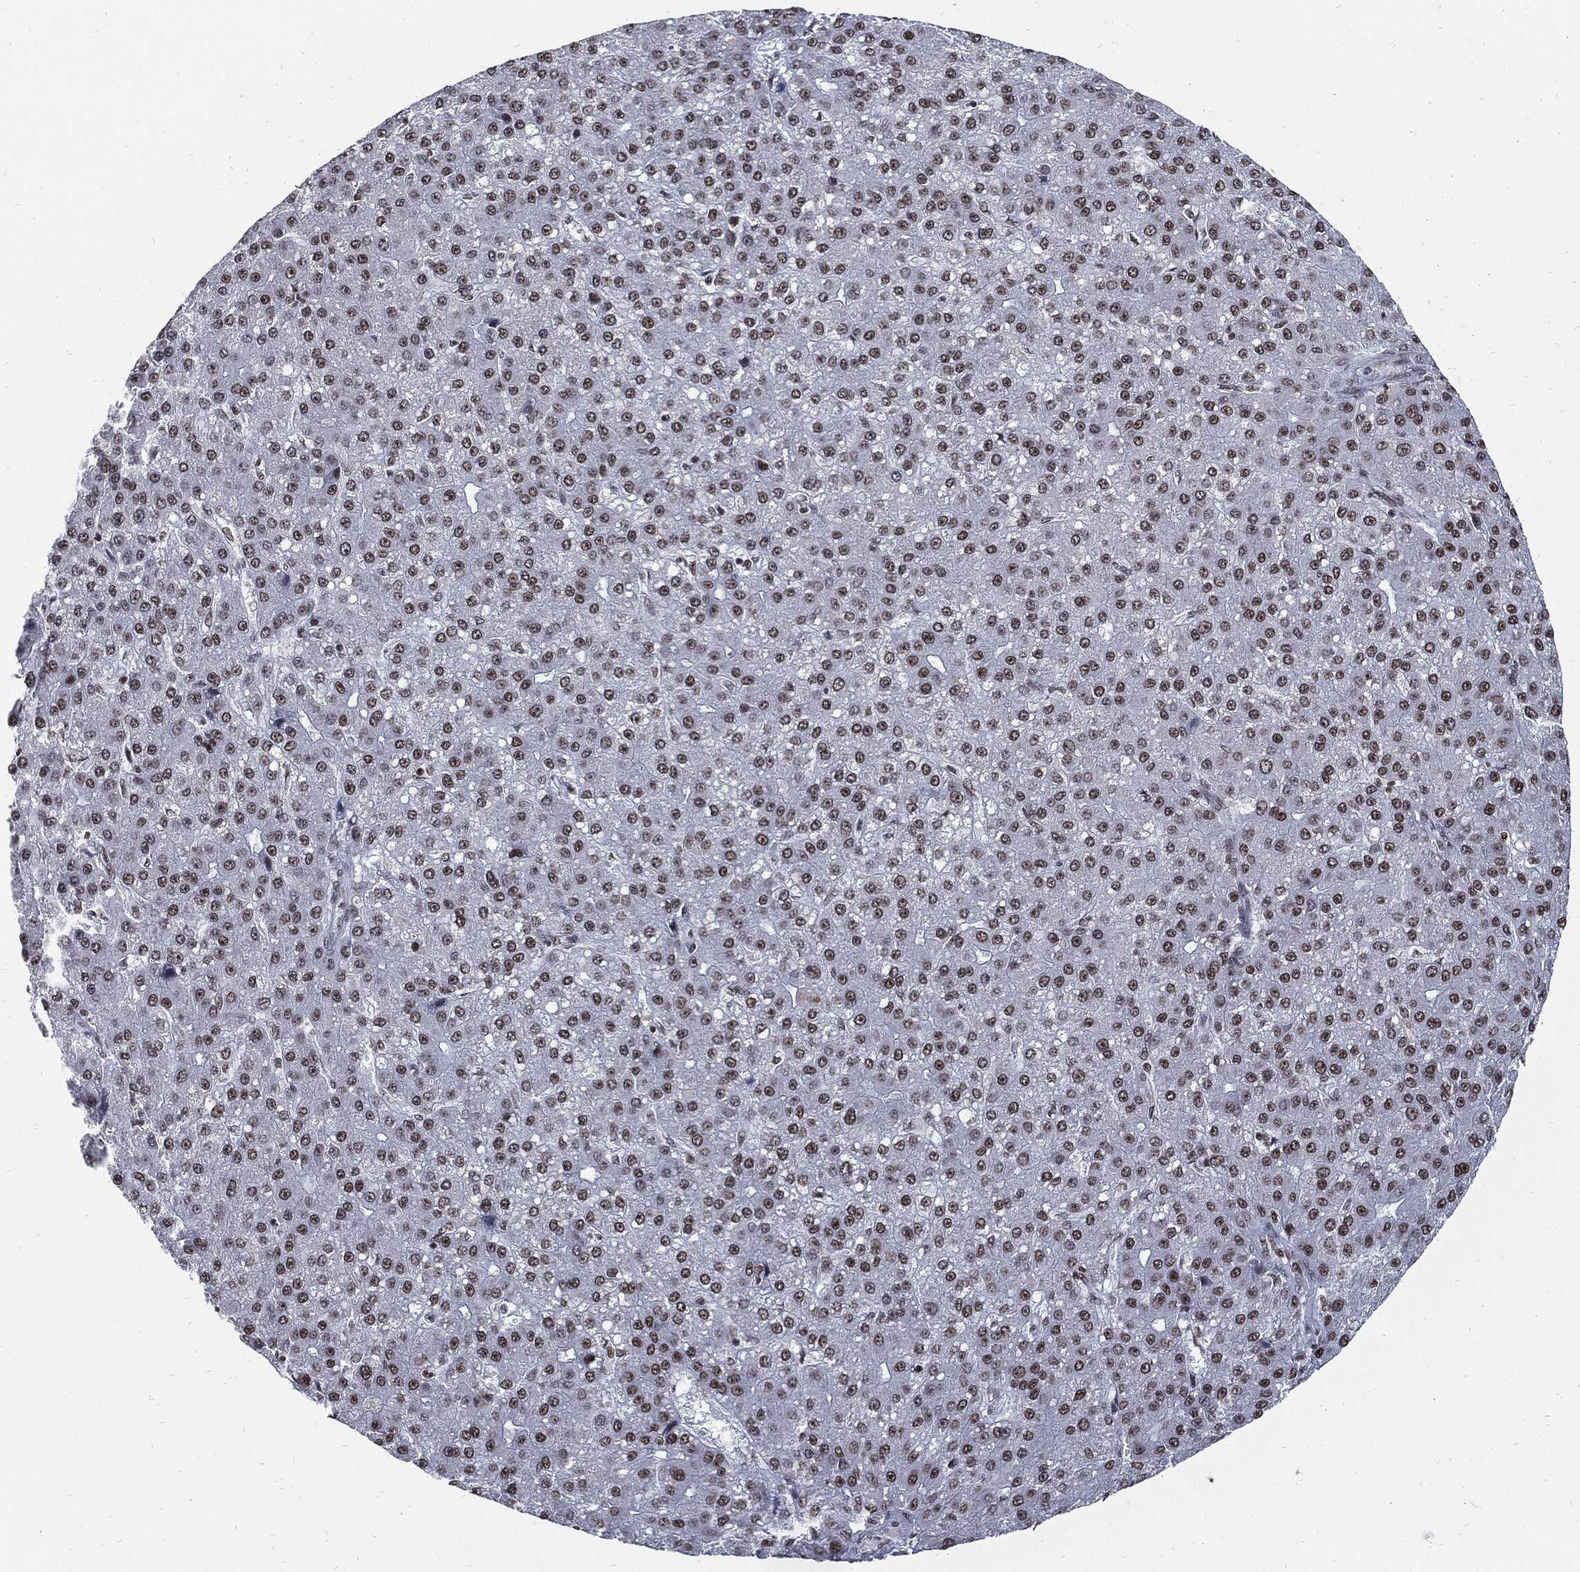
{"staining": {"intensity": "strong", "quantity": "25%-75%", "location": "nuclear"}, "tissue": "liver cancer", "cell_type": "Tumor cells", "image_type": "cancer", "snomed": [{"axis": "morphology", "description": "Carcinoma, Hepatocellular, NOS"}, {"axis": "topography", "description": "Liver"}], "caption": "This histopathology image demonstrates liver hepatocellular carcinoma stained with IHC to label a protein in brown. The nuclear of tumor cells show strong positivity for the protein. Nuclei are counter-stained blue.", "gene": "TERF2", "patient": {"sex": "male", "age": 67}}